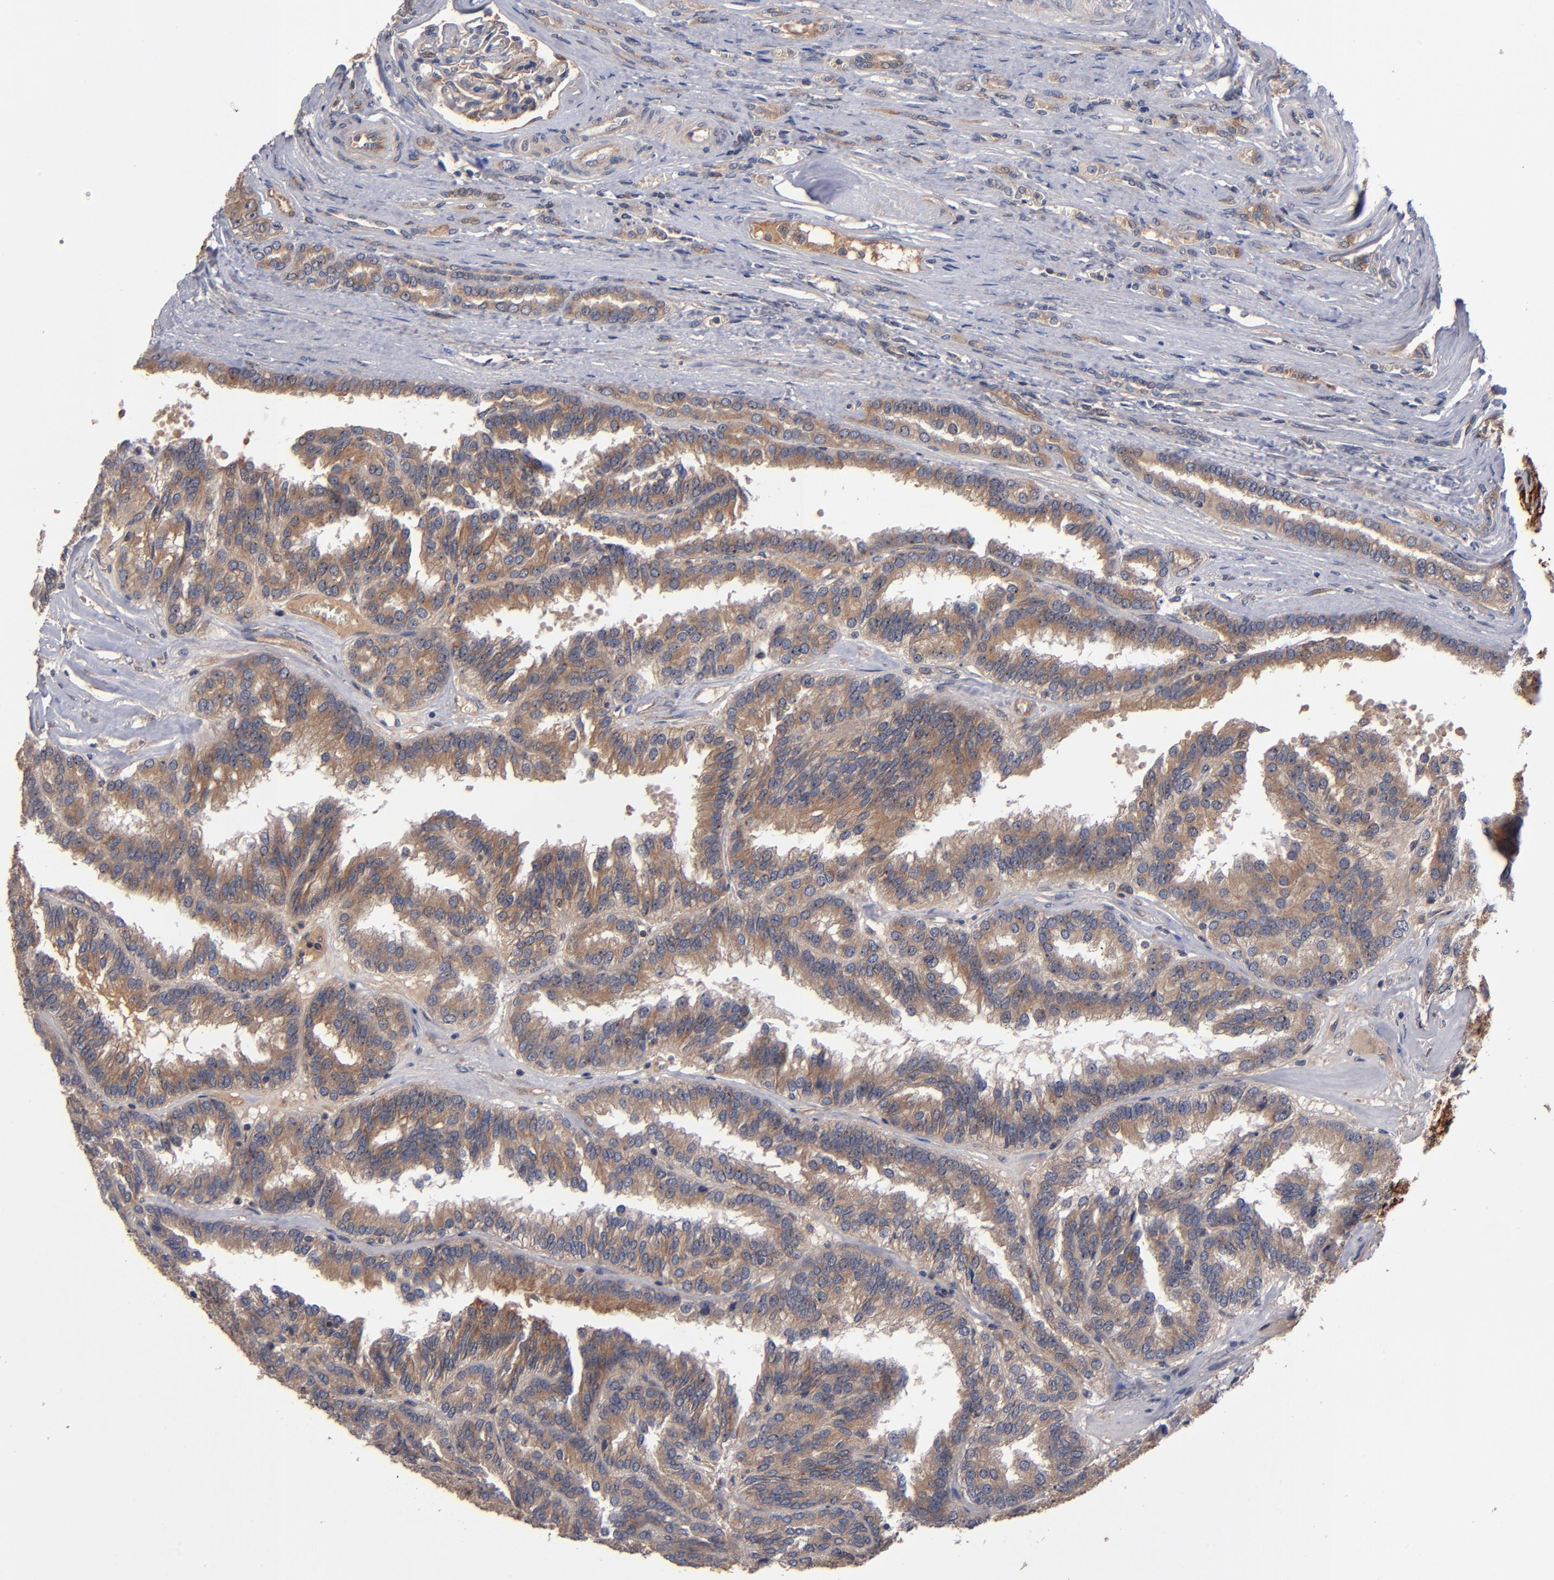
{"staining": {"intensity": "moderate", "quantity": ">75%", "location": "cytoplasmic/membranous"}, "tissue": "renal cancer", "cell_type": "Tumor cells", "image_type": "cancer", "snomed": [{"axis": "morphology", "description": "Adenocarcinoma, NOS"}, {"axis": "topography", "description": "Kidney"}], "caption": "High-magnification brightfield microscopy of renal cancer stained with DAB (3,3'-diaminobenzidine) (brown) and counterstained with hematoxylin (blue). tumor cells exhibit moderate cytoplasmic/membranous positivity is present in about>75% of cells.", "gene": "BDKRB1", "patient": {"sex": "male", "age": 46}}